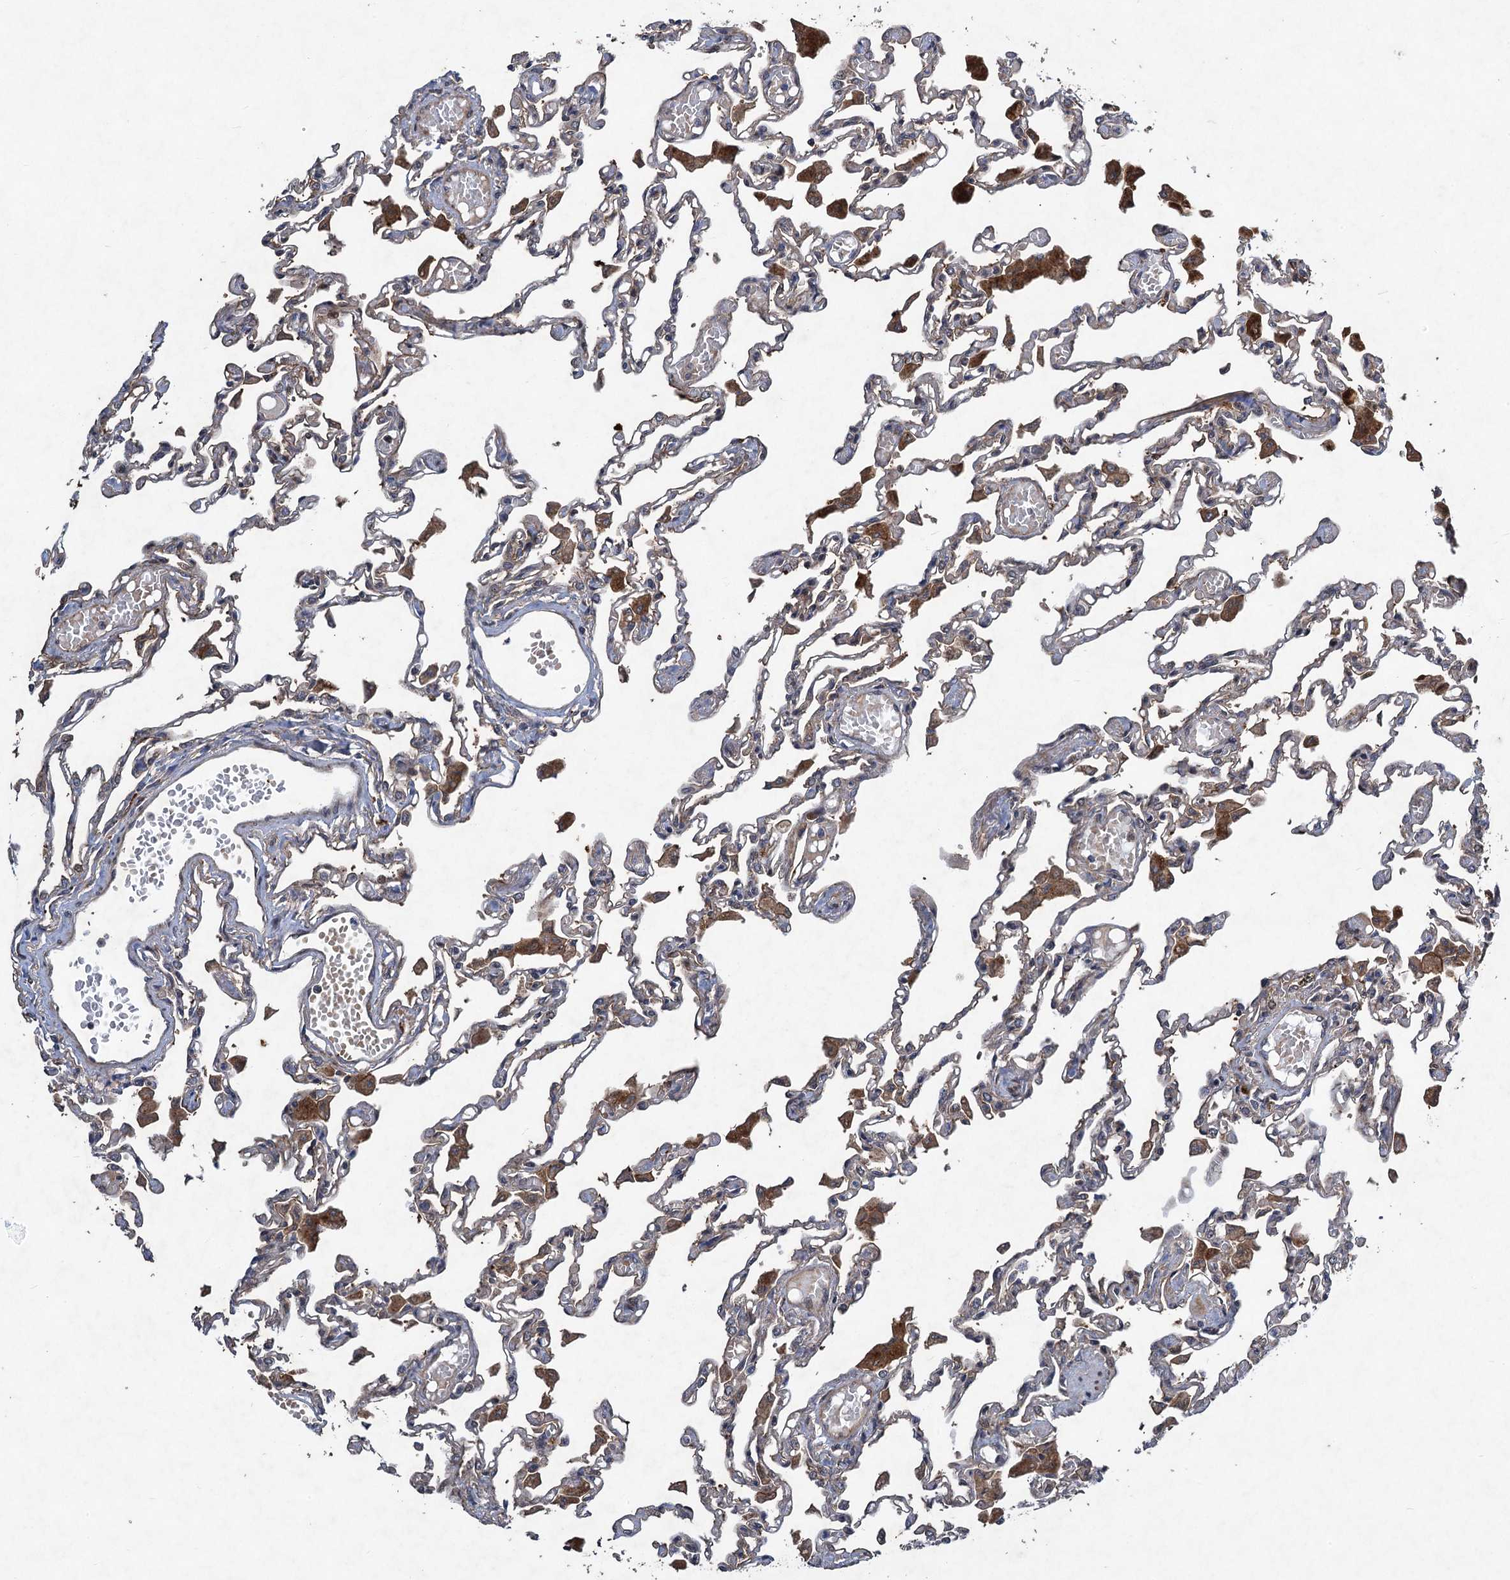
{"staining": {"intensity": "weak", "quantity": "<25%", "location": "cytoplasmic/membranous"}, "tissue": "lung", "cell_type": "Alveolar cells", "image_type": "normal", "snomed": [{"axis": "morphology", "description": "Normal tissue, NOS"}, {"axis": "topography", "description": "Bronchus"}, {"axis": "topography", "description": "Lung"}], "caption": "Protein analysis of normal lung displays no significant positivity in alveolar cells. (Immunohistochemistry, brightfield microscopy, high magnification).", "gene": "NUDT22", "patient": {"sex": "female", "age": 49}}